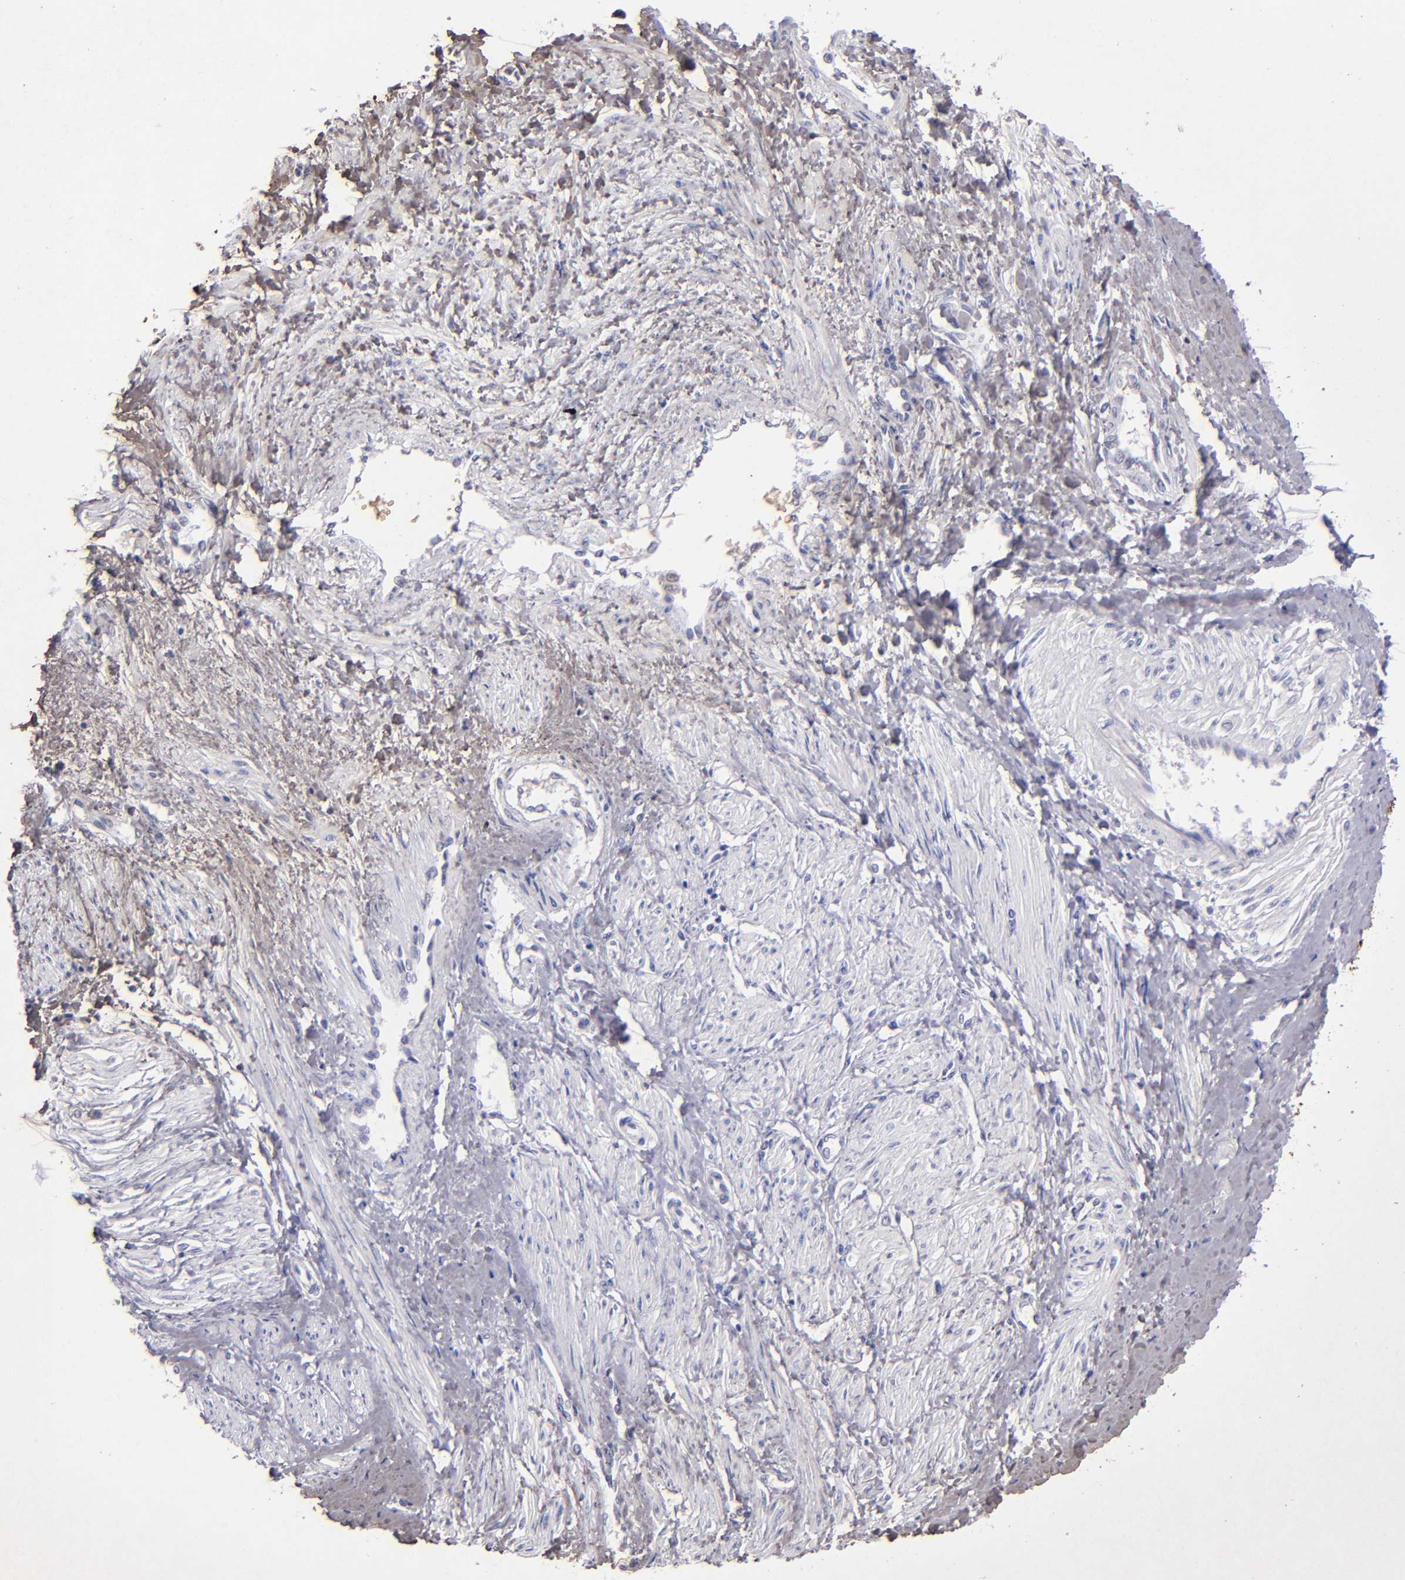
{"staining": {"intensity": "negative", "quantity": "none", "location": "none"}, "tissue": "smooth muscle", "cell_type": "Smooth muscle cells", "image_type": "normal", "snomed": [{"axis": "morphology", "description": "Normal tissue, NOS"}, {"axis": "topography", "description": "Smooth muscle"}, {"axis": "topography", "description": "Uterus"}], "caption": "Human smooth muscle stained for a protein using immunohistochemistry (IHC) reveals no positivity in smooth muscle cells.", "gene": "TG", "patient": {"sex": "female", "age": 39}}